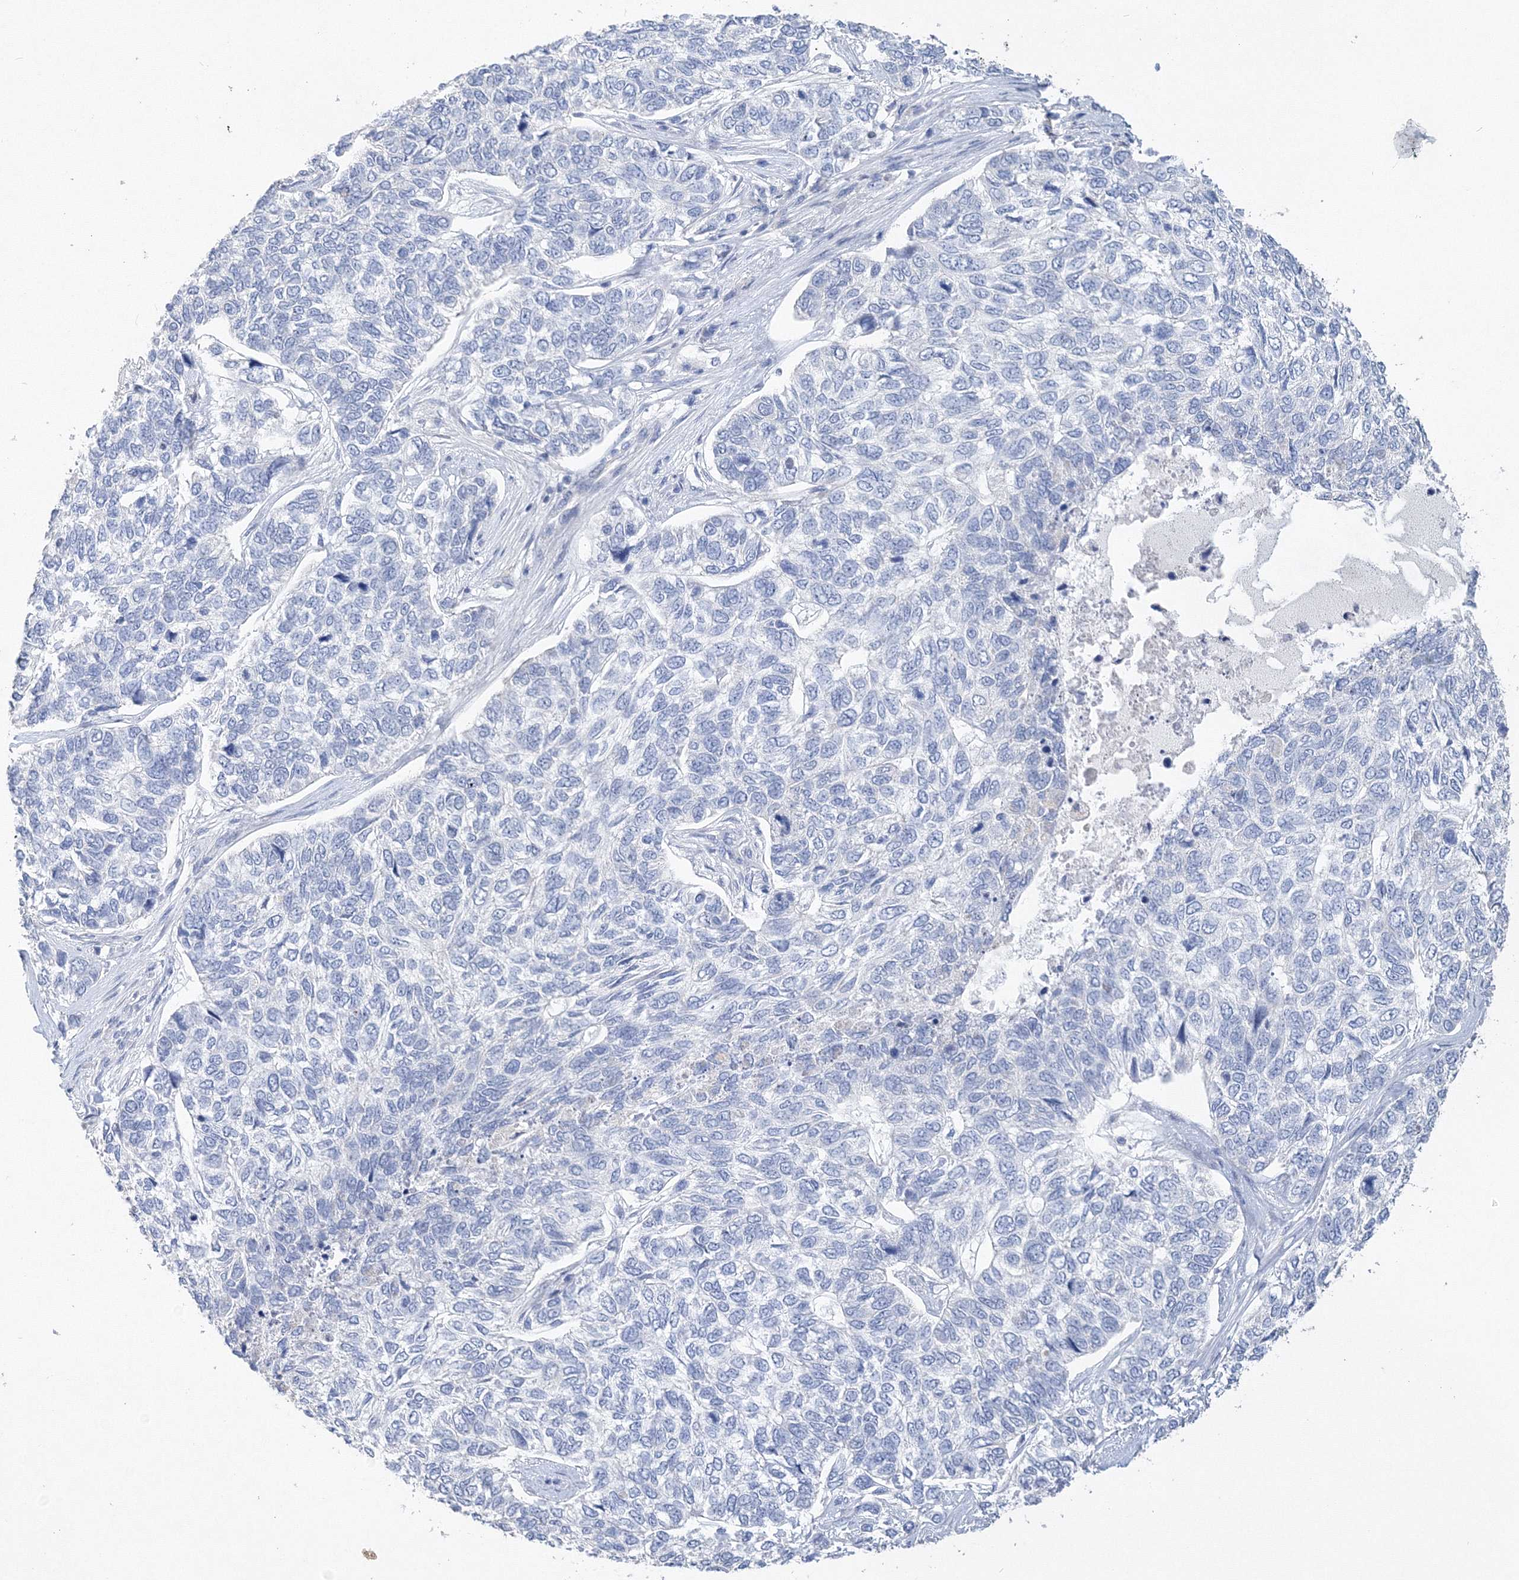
{"staining": {"intensity": "negative", "quantity": "none", "location": "none"}, "tissue": "skin cancer", "cell_type": "Tumor cells", "image_type": "cancer", "snomed": [{"axis": "morphology", "description": "Basal cell carcinoma"}, {"axis": "topography", "description": "Skin"}], "caption": "Immunohistochemical staining of skin basal cell carcinoma displays no significant expression in tumor cells.", "gene": "OSBPL6", "patient": {"sex": "female", "age": 65}}